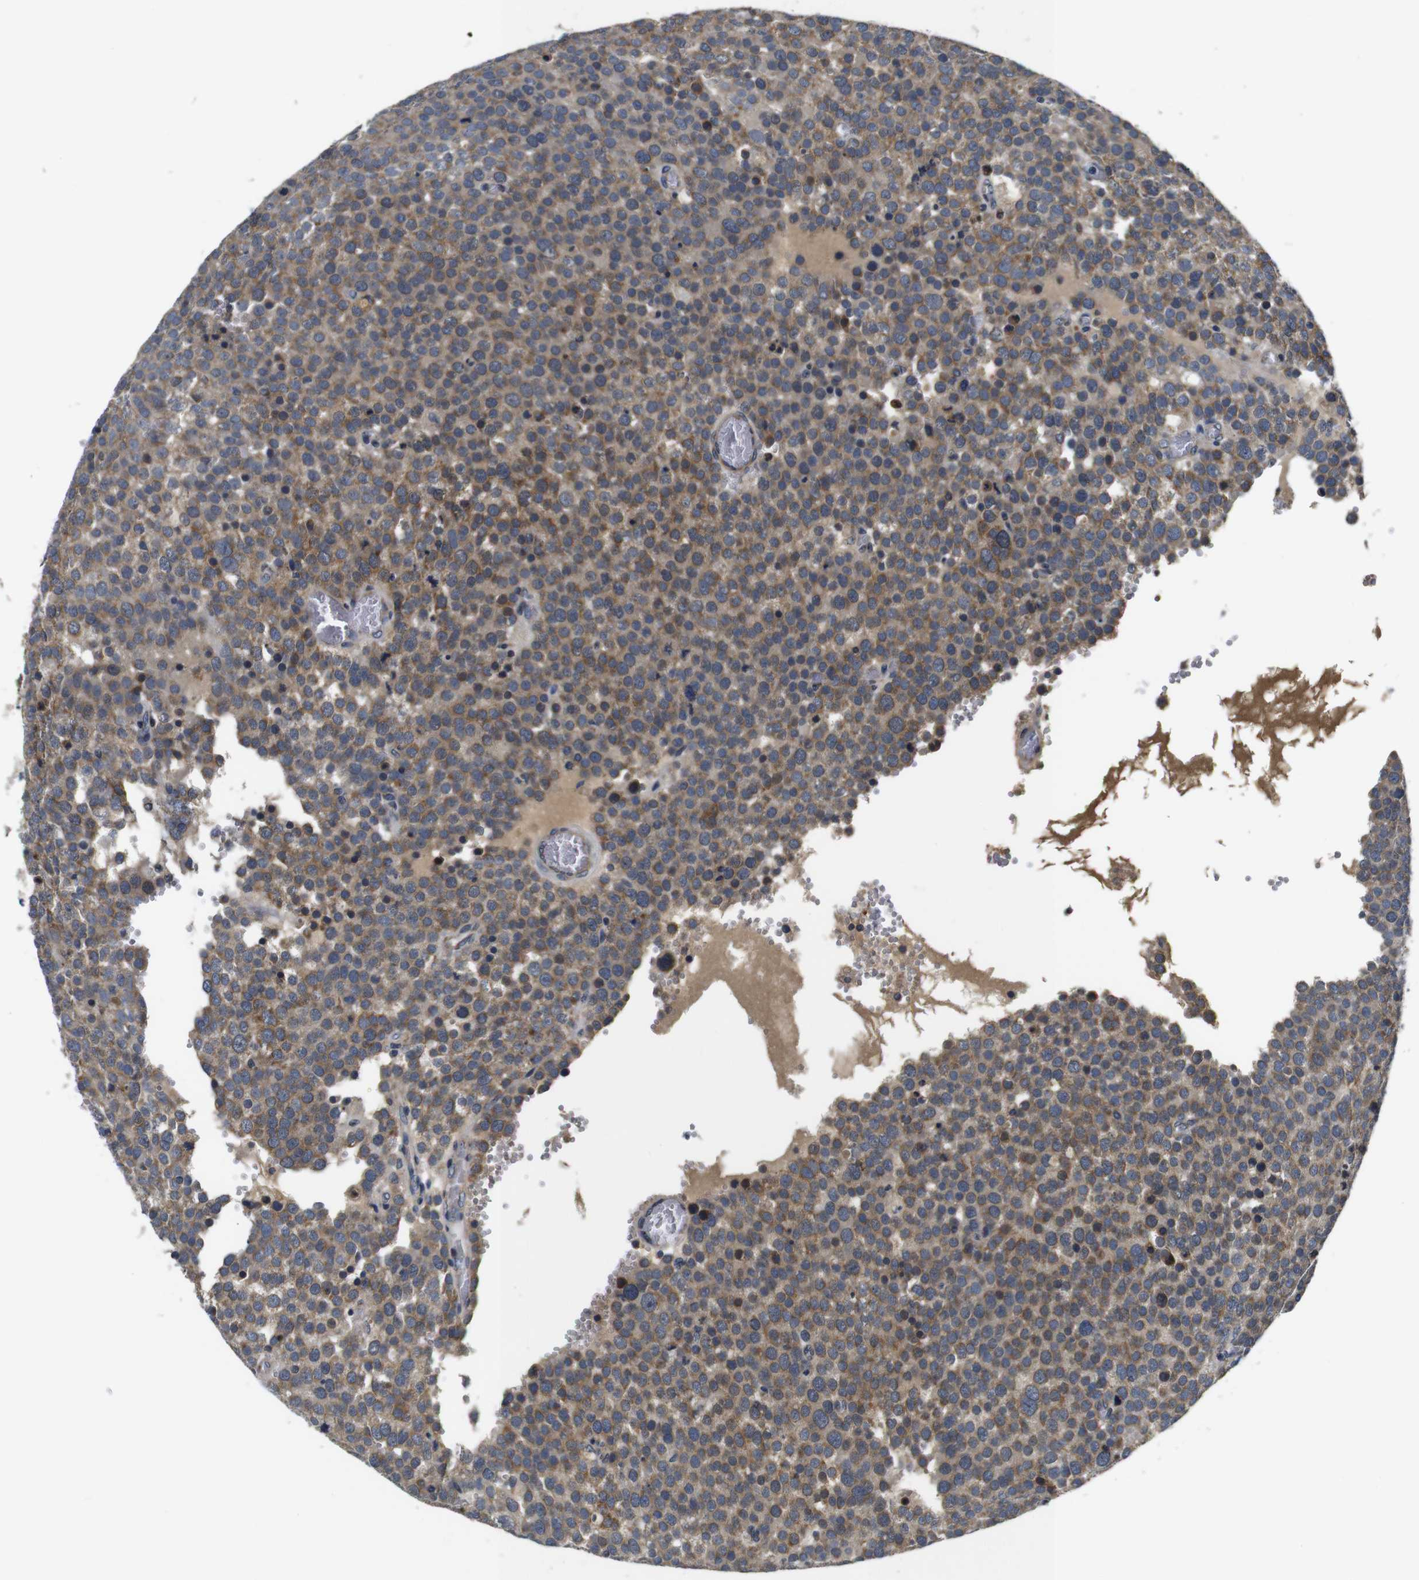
{"staining": {"intensity": "moderate", "quantity": ">75%", "location": "cytoplasmic/membranous"}, "tissue": "testis cancer", "cell_type": "Tumor cells", "image_type": "cancer", "snomed": [{"axis": "morphology", "description": "Normal tissue, NOS"}, {"axis": "morphology", "description": "Seminoma, NOS"}, {"axis": "topography", "description": "Testis"}], "caption": "Tumor cells show medium levels of moderate cytoplasmic/membranous positivity in approximately >75% of cells in testis seminoma.", "gene": "FKBP14", "patient": {"sex": "male", "age": 71}}